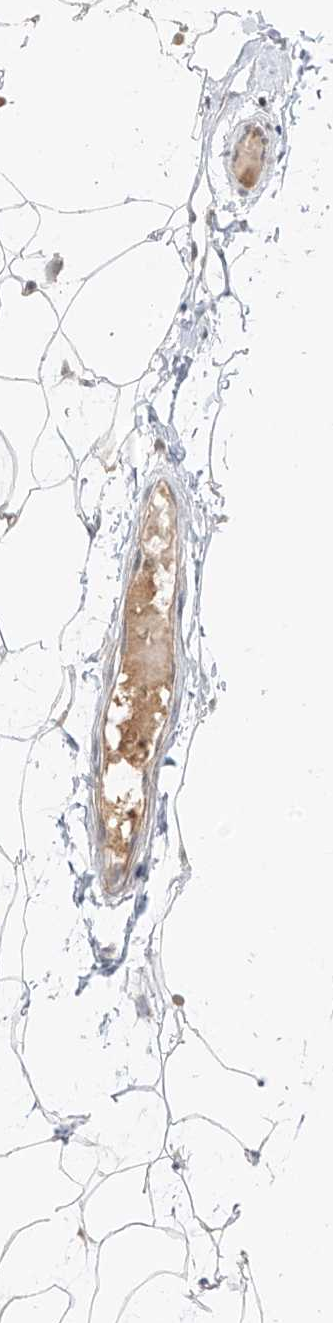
{"staining": {"intensity": "negative", "quantity": "none", "location": "none"}, "tissue": "adipose tissue", "cell_type": "Adipocytes", "image_type": "normal", "snomed": [{"axis": "morphology", "description": "Normal tissue, NOS"}, {"axis": "topography", "description": "Breast"}], "caption": "Immunohistochemistry of unremarkable adipose tissue shows no expression in adipocytes. (Stains: DAB IHC with hematoxylin counter stain, Microscopy: brightfield microscopy at high magnification).", "gene": "N4BP3", "patient": {"sex": "female", "age": 23}}